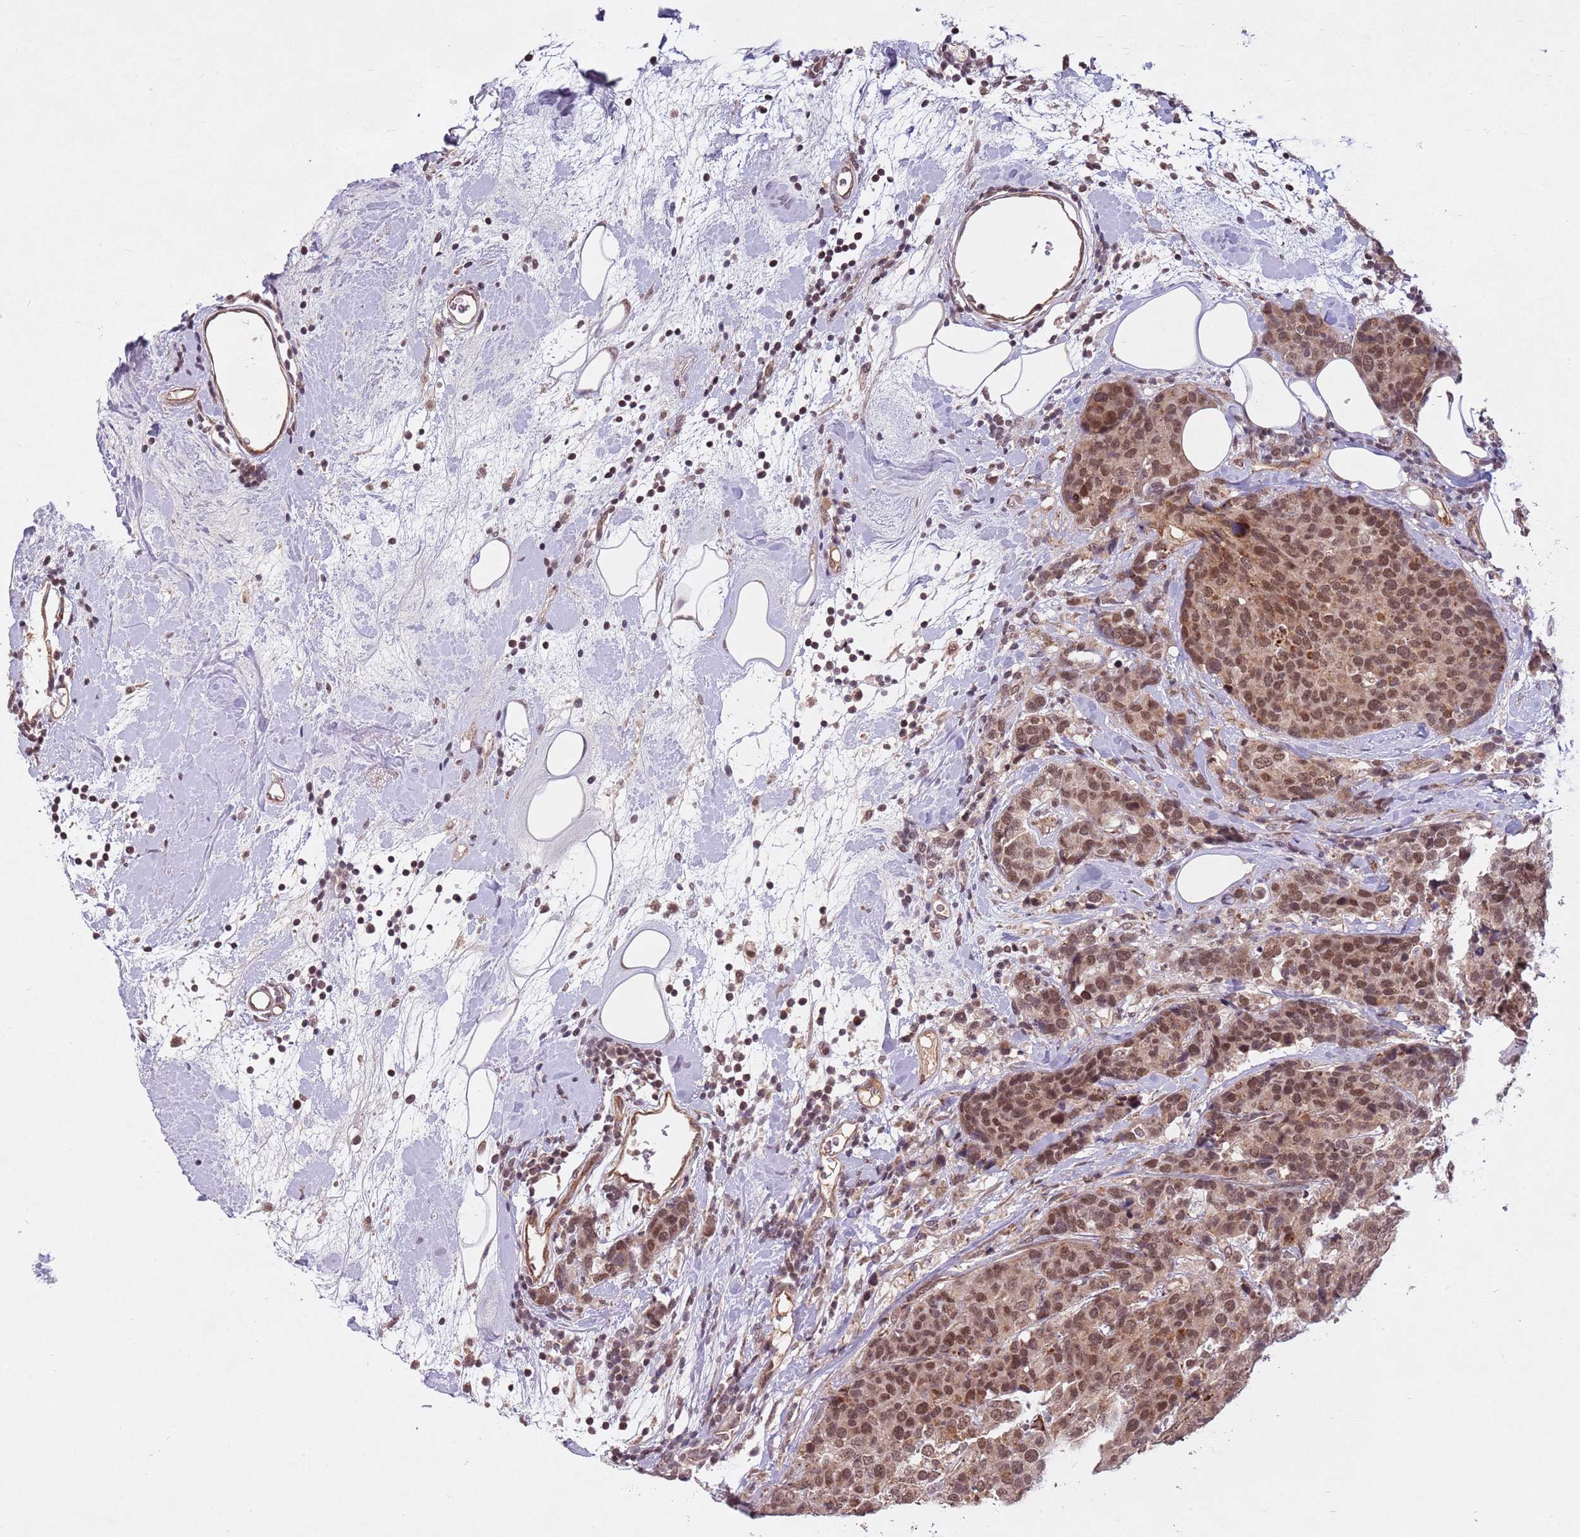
{"staining": {"intensity": "moderate", "quantity": ">75%", "location": "nuclear"}, "tissue": "breast cancer", "cell_type": "Tumor cells", "image_type": "cancer", "snomed": [{"axis": "morphology", "description": "Lobular carcinoma"}, {"axis": "topography", "description": "Breast"}], "caption": "An immunohistochemistry histopathology image of tumor tissue is shown. Protein staining in brown shows moderate nuclear positivity in breast lobular carcinoma within tumor cells.", "gene": "SUDS3", "patient": {"sex": "female", "age": 59}}